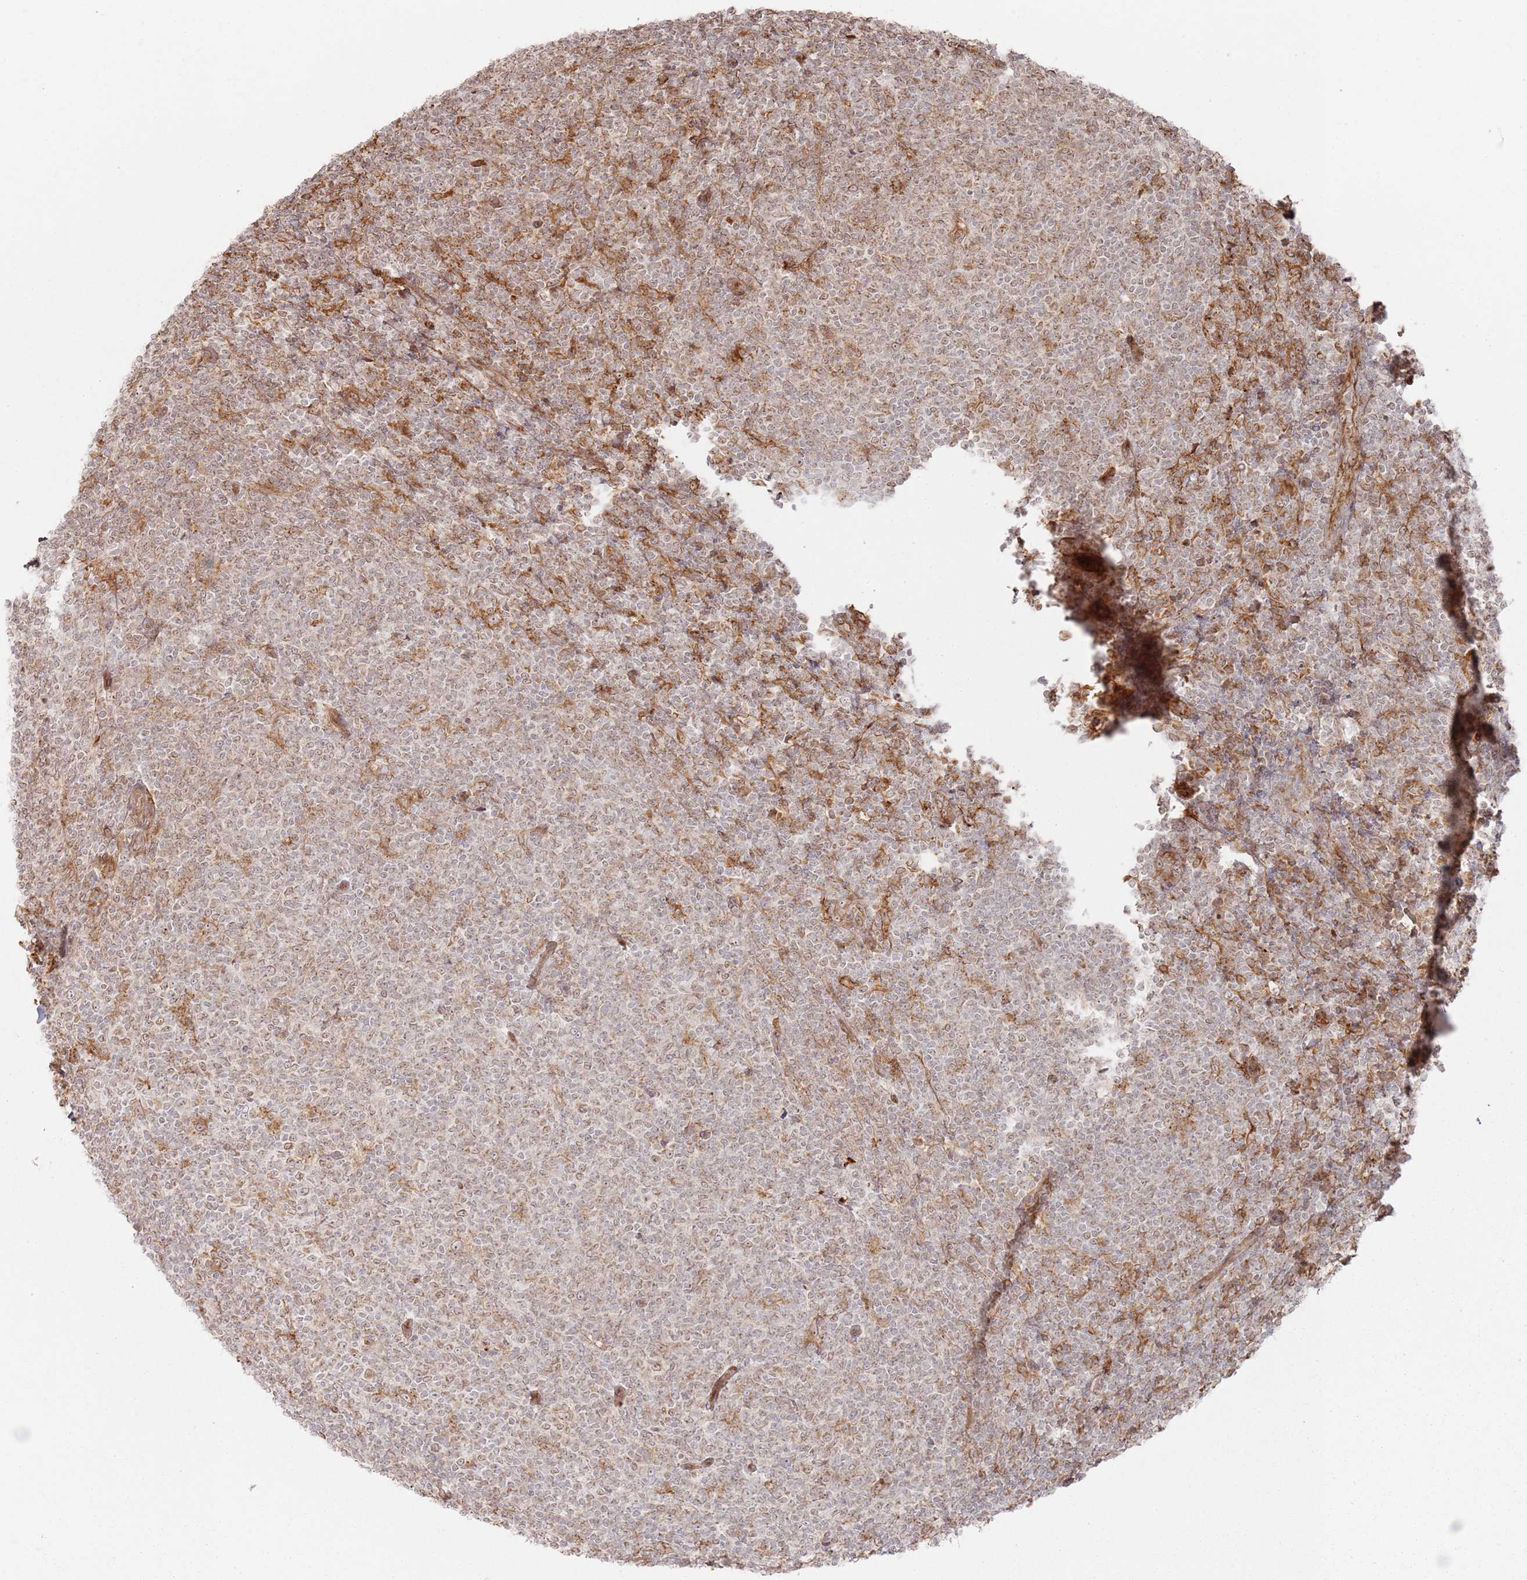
{"staining": {"intensity": "weak", "quantity": "25%-75%", "location": "cytoplasmic/membranous"}, "tissue": "lymphoma", "cell_type": "Tumor cells", "image_type": "cancer", "snomed": [{"axis": "morphology", "description": "Malignant lymphoma, non-Hodgkin's type, Low grade"}, {"axis": "topography", "description": "Lymph node"}], "caption": "Weak cytoplasmic/membranous protein staining is present in about 25%-75% of tumor cells in lymphoma.", "gene": "PHF21A", "patient": {"sex": "male", "age": 66}}